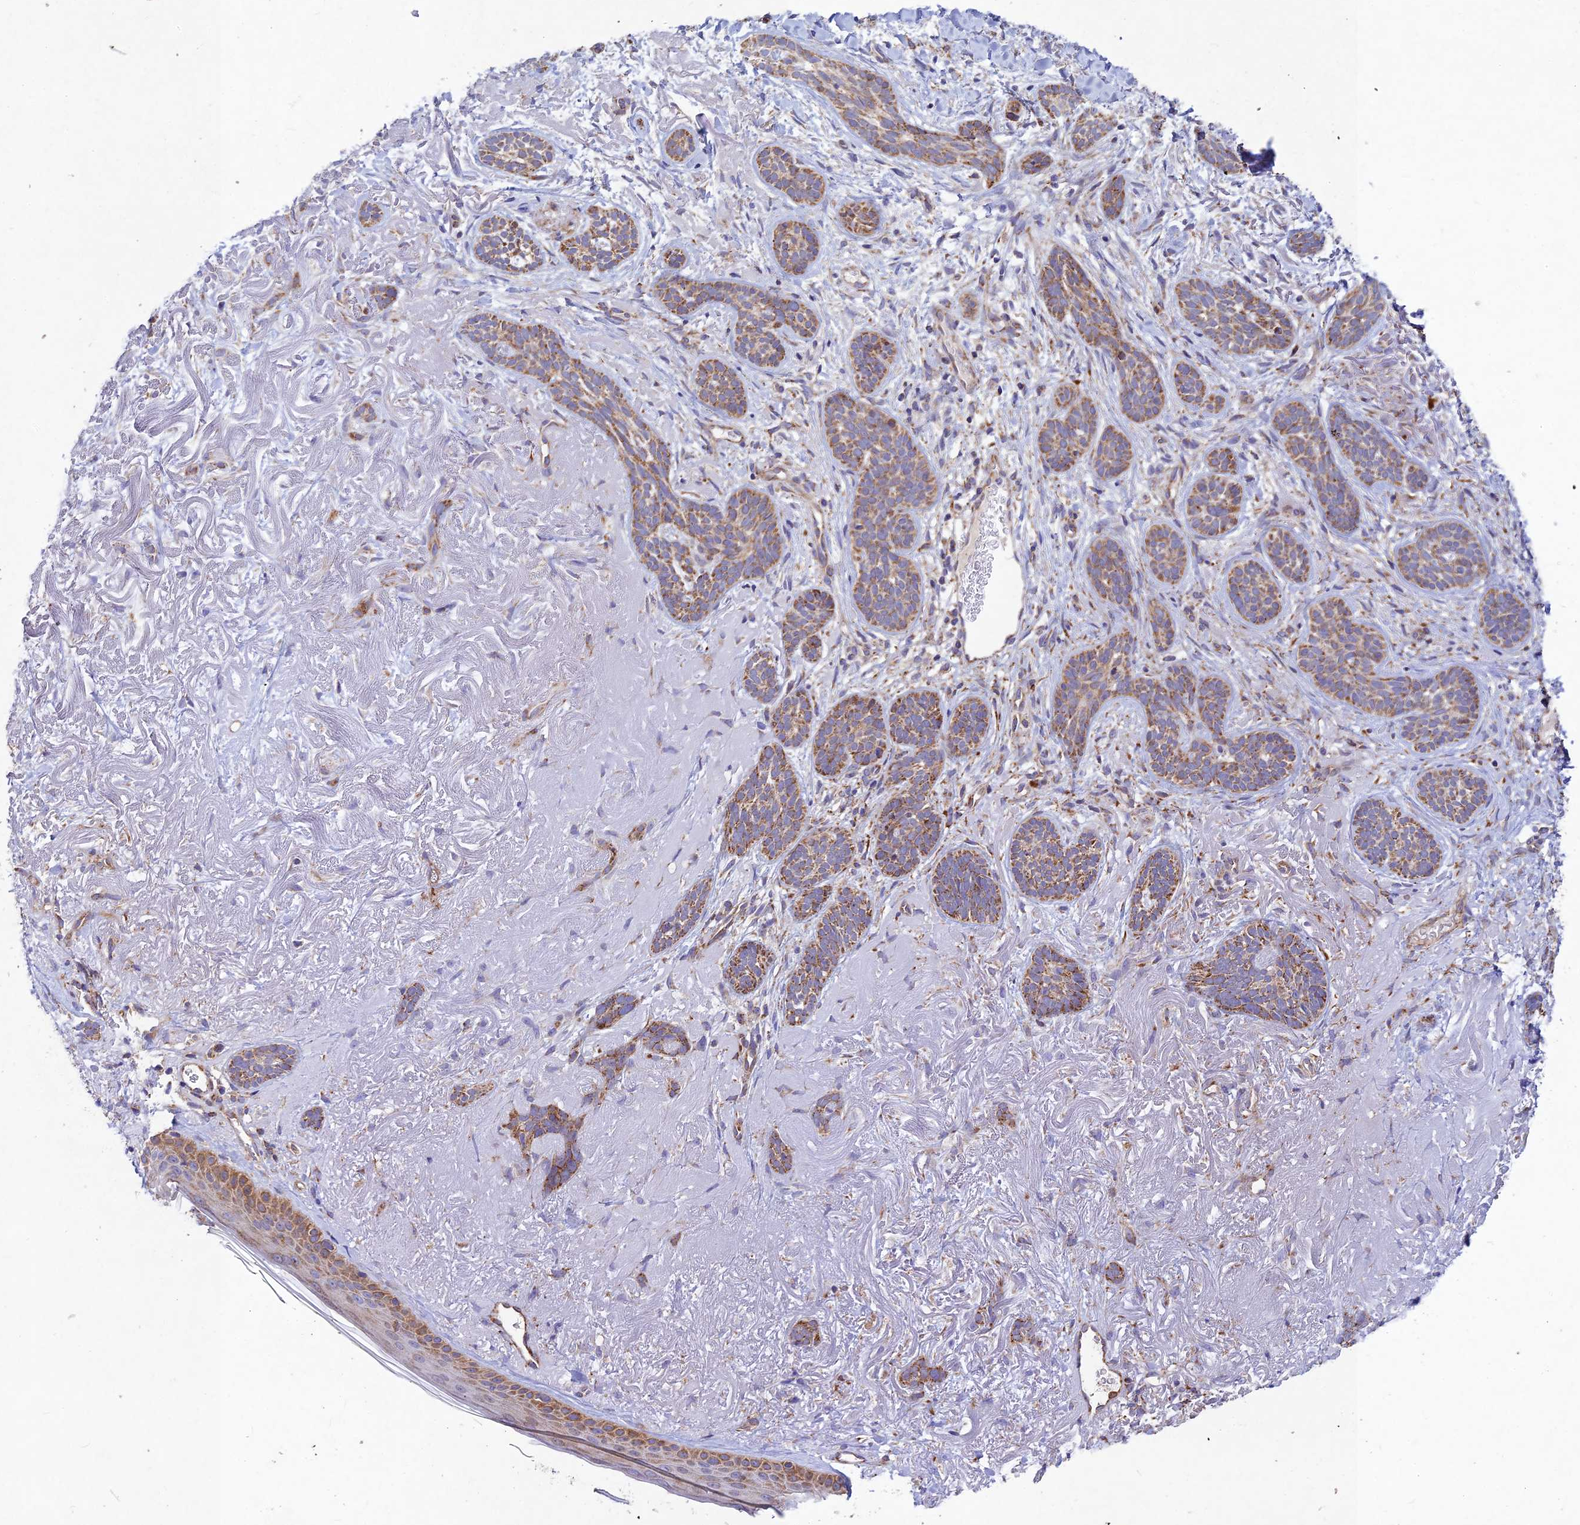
{"staining": {"intensity": "moderate", "quantity": ">75%", "location": "cytoplasmic/membranous"}, "tissue": "skin cancer", "cell_type": "Tumor cells", "image_type": "cancer", "snomed": [{"axis": "morphology", "description": "Basal cell carcinoma"}, {"axis": "topography", "description": "Skin"}], "caption": "Immunohistochemical staining of basal cell carcinoma (skin) reveals medium levels of moderate cytoplasmic/membranous protein staining in about >75% of tumor cells.", "gene": "KHDC3L", "patient": {"sex": "male", "age": 71}}